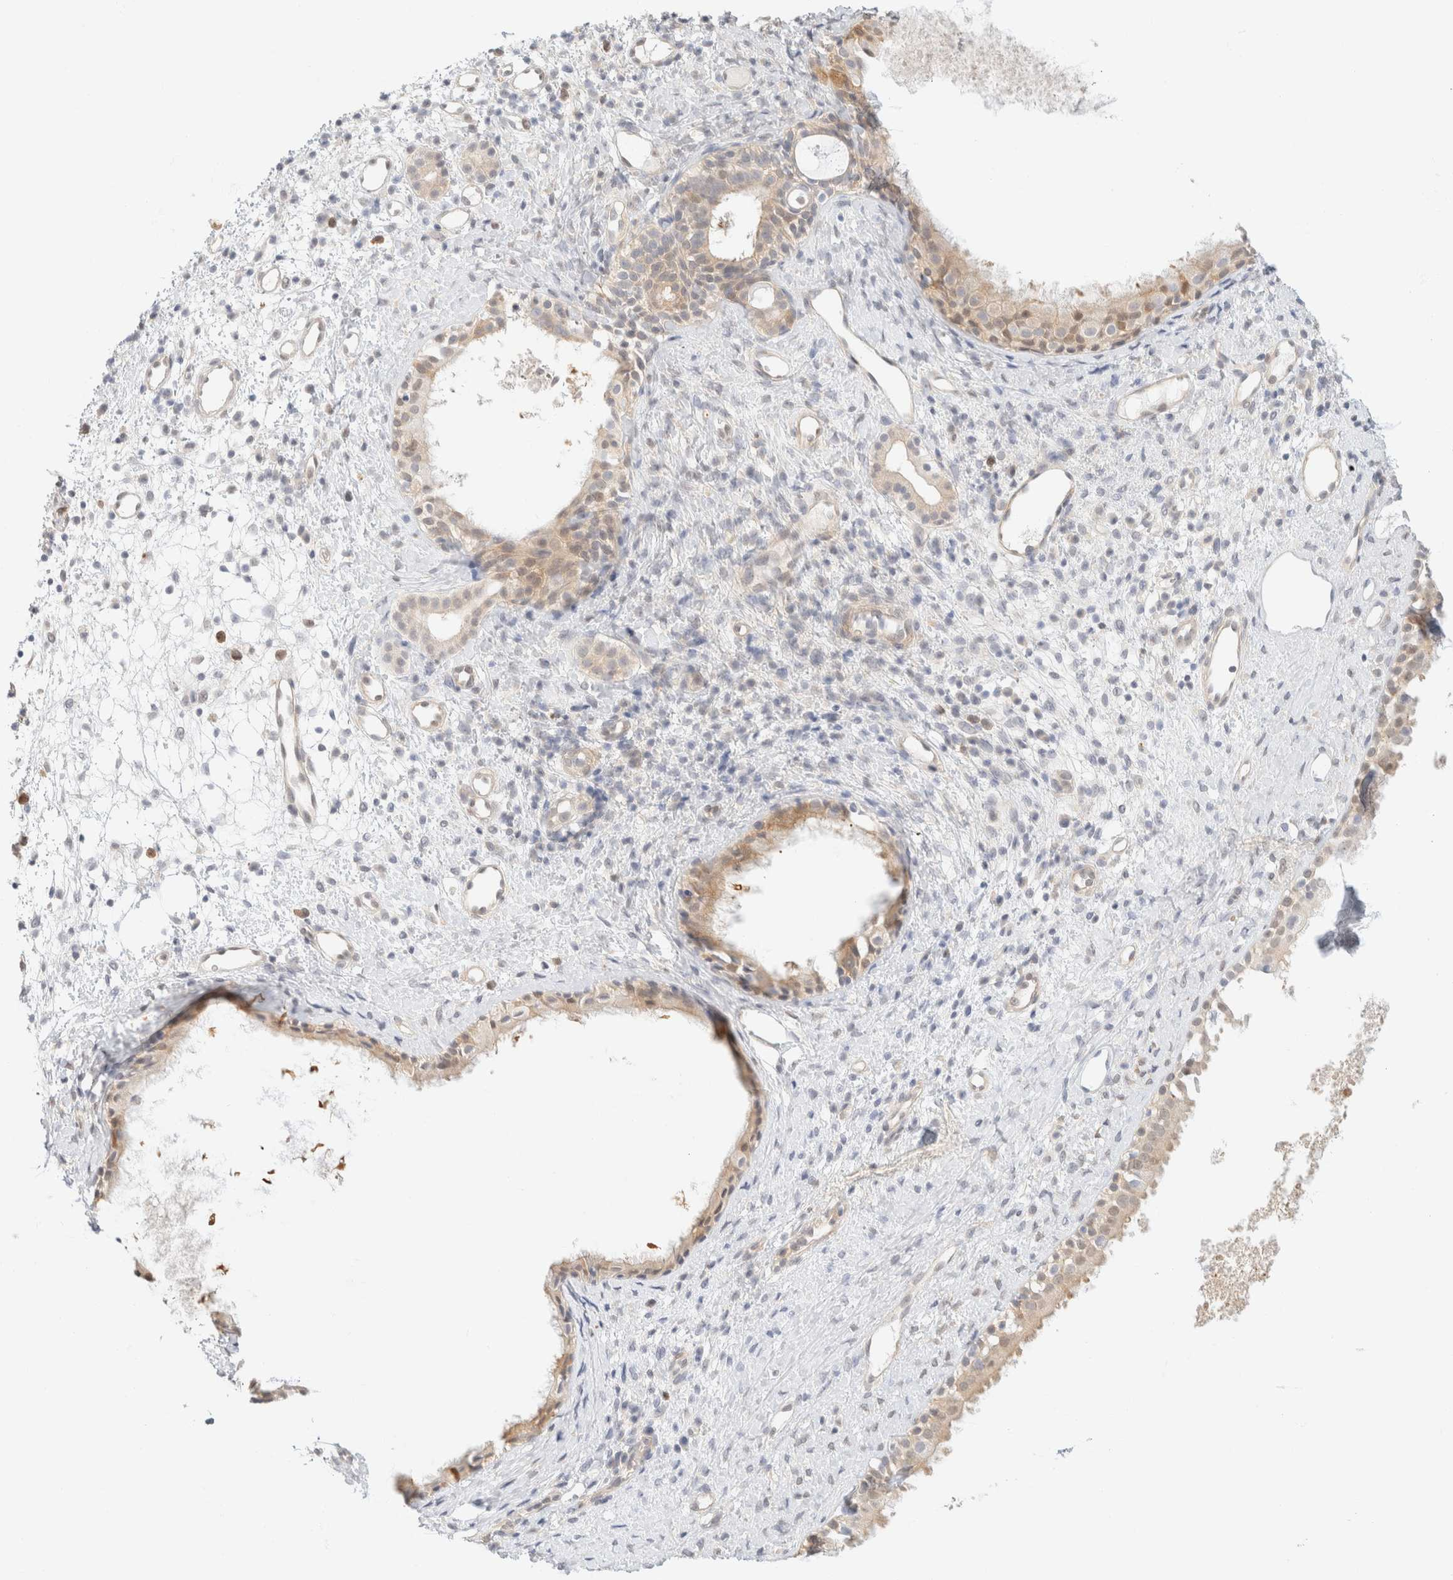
{"staining": {"intensity": "weak", "quantity": ">75%", "location": "cytoplasmic/membranous"}, "tissue": "nasopharynx", "cell_type": "Respiratory epithelial cells", "image_type": "normal", "snomed": [{"axis": "morphology", "description": "Normal tissue, NOS"}, {"axis": "topography", "description": "Nasopharynx"}], "caption": "DAB (3,3'-diaminobenzidine) immunohistochemical staining of normal nasopharynx demonstrates weak cytoplasmic/membranous protein staining in about >75% of respiratory epithelial cells. Immunohistochemistry stains the protein in brown and the nuclei are stained blue.", "gene": "GPI", "patient": {"sex": "male", "age": 22}}